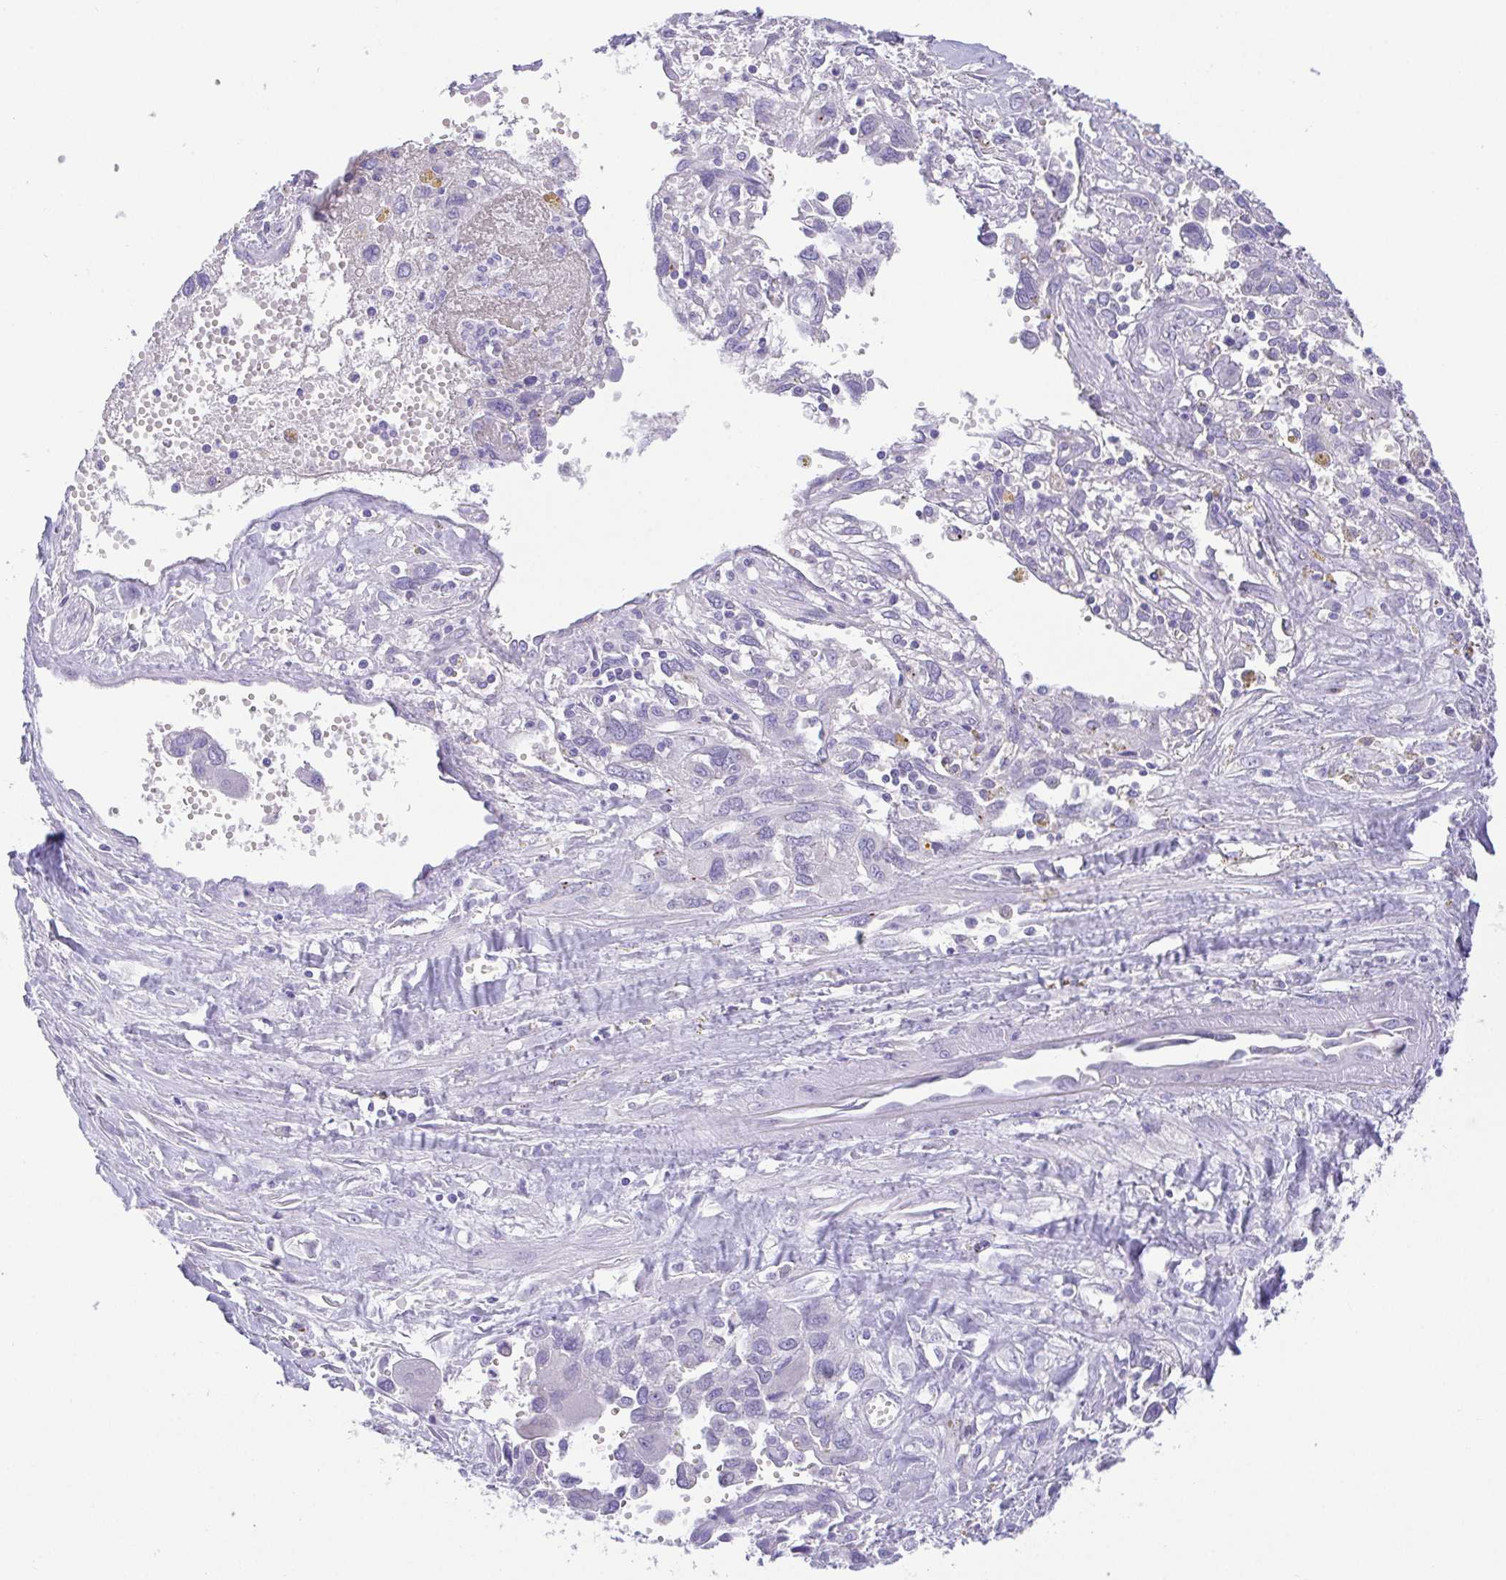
{"staining": {"intensity": "negative", "quantity": "none", "location": "none"}, "tissue": "pancreatic cancer", "cell_type": "Tumor cells", "image_type": "cancer", "snomed": [{"axis": "morphology", "description": "Adenocarcinoma, NOS"}, {"axis": "topography", "description": "Pancreas"}], "caption": "The immunohistochemistry (IHC) photomicrograph has no significant expression in tumor cells of pancreatic cancer (adenocarcinoma) tissue.", "gene": "SPATA4", "patient": {"sex": "female", "age": 47}}